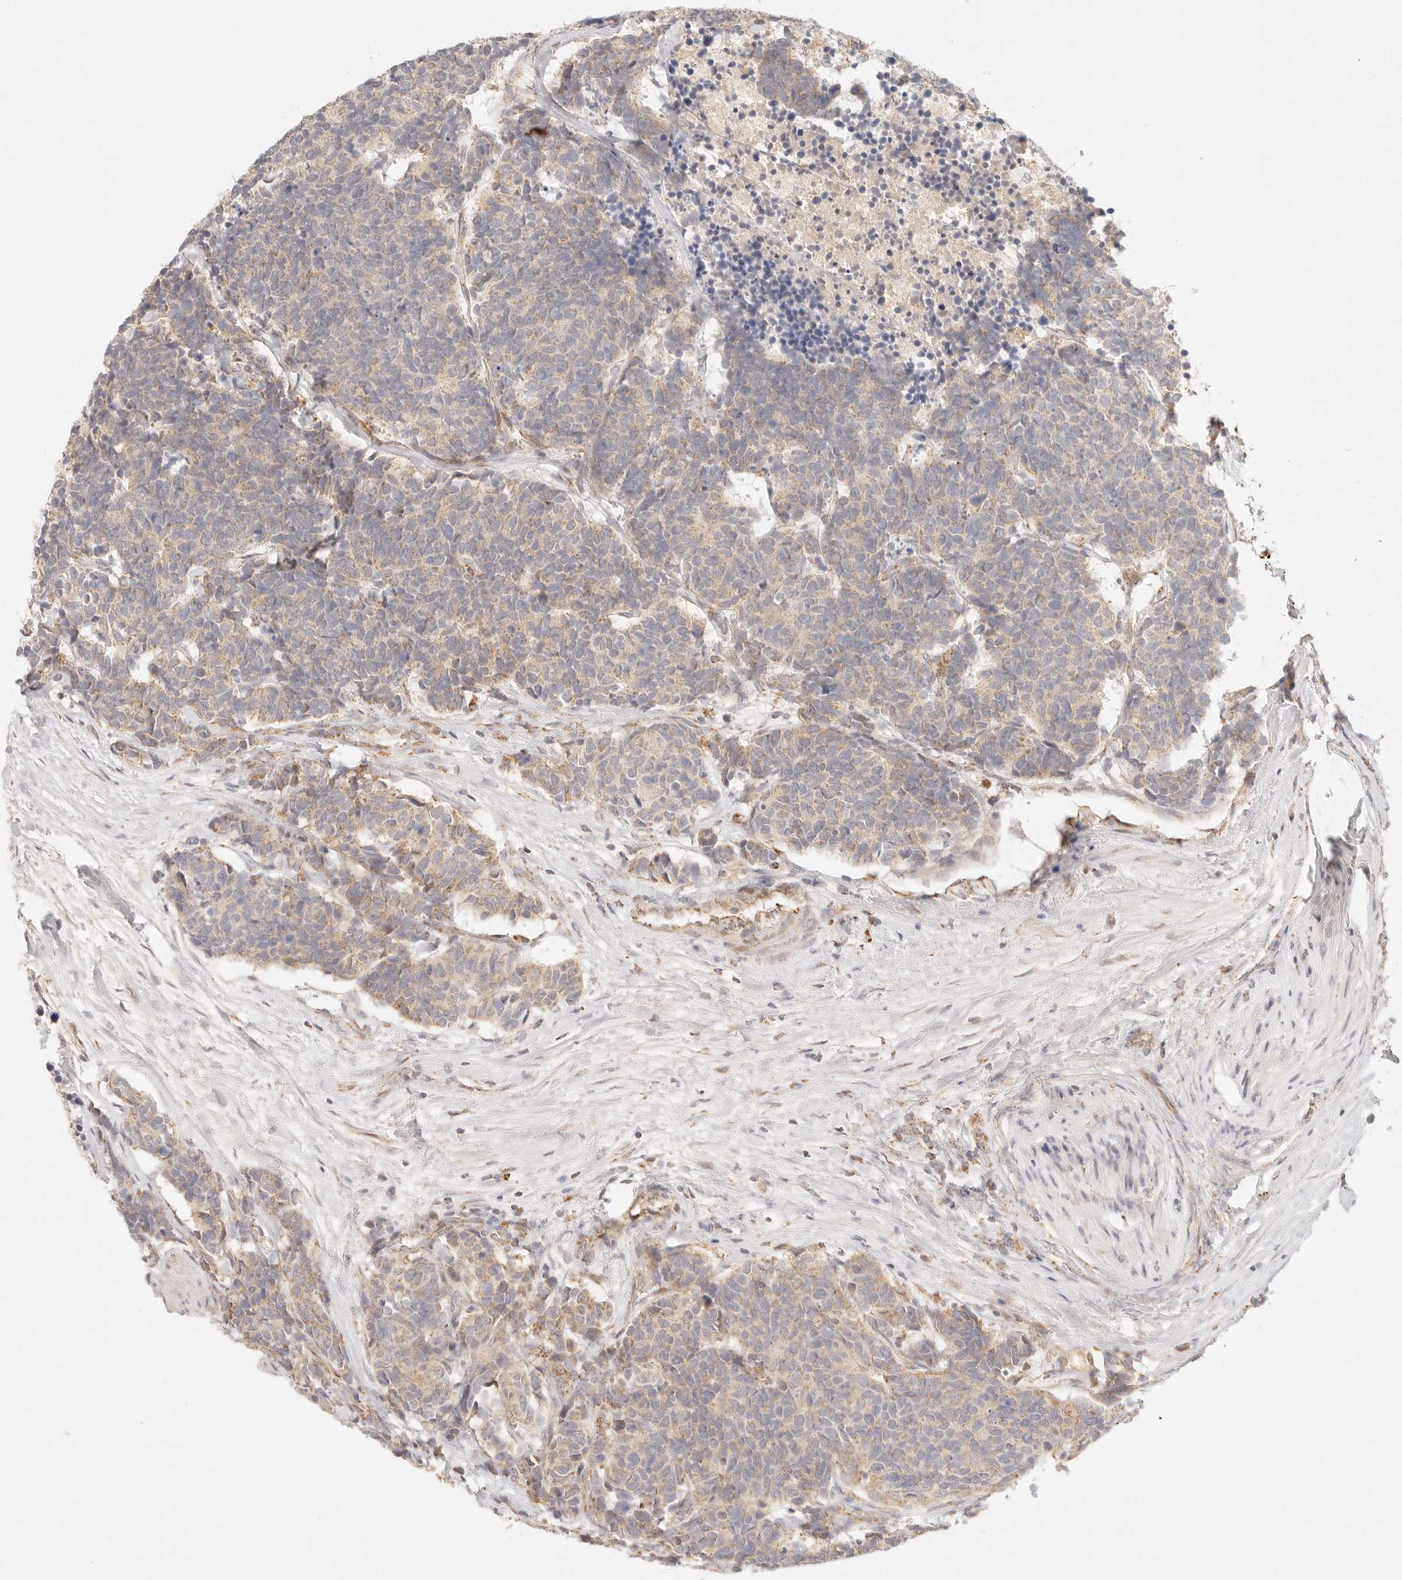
{"staining": {"intensity": "weak", "quantity": "25%-75%", "location": "cytoplasmic/membranous"}, "tissue": "carcinoid", "cell_type": "Tumor cells", "image_type": "cancer", "snomed": [{"axis": "morphology", "description": "Carcinoma, NOS"}, {"axis": "morphology", "description": "Carcinoid, malignant, NOS"}, {"axis": "topography", "description": "Urinary bladder"}], "caption": "Immunohistochemistry staining of carcinoid, which exhibits low levels of weak cytoplasmic/membranous positivity in about 25%-75% of tumor cells indicating weak cytoplasmic/membranous protein positivity. The staining was performed using DAB (brown) for protein detection and nuclei were counterstained in hematoxylin (blue).", "gene": "COA6", "patient": {"sex": "male", "age": 57}}